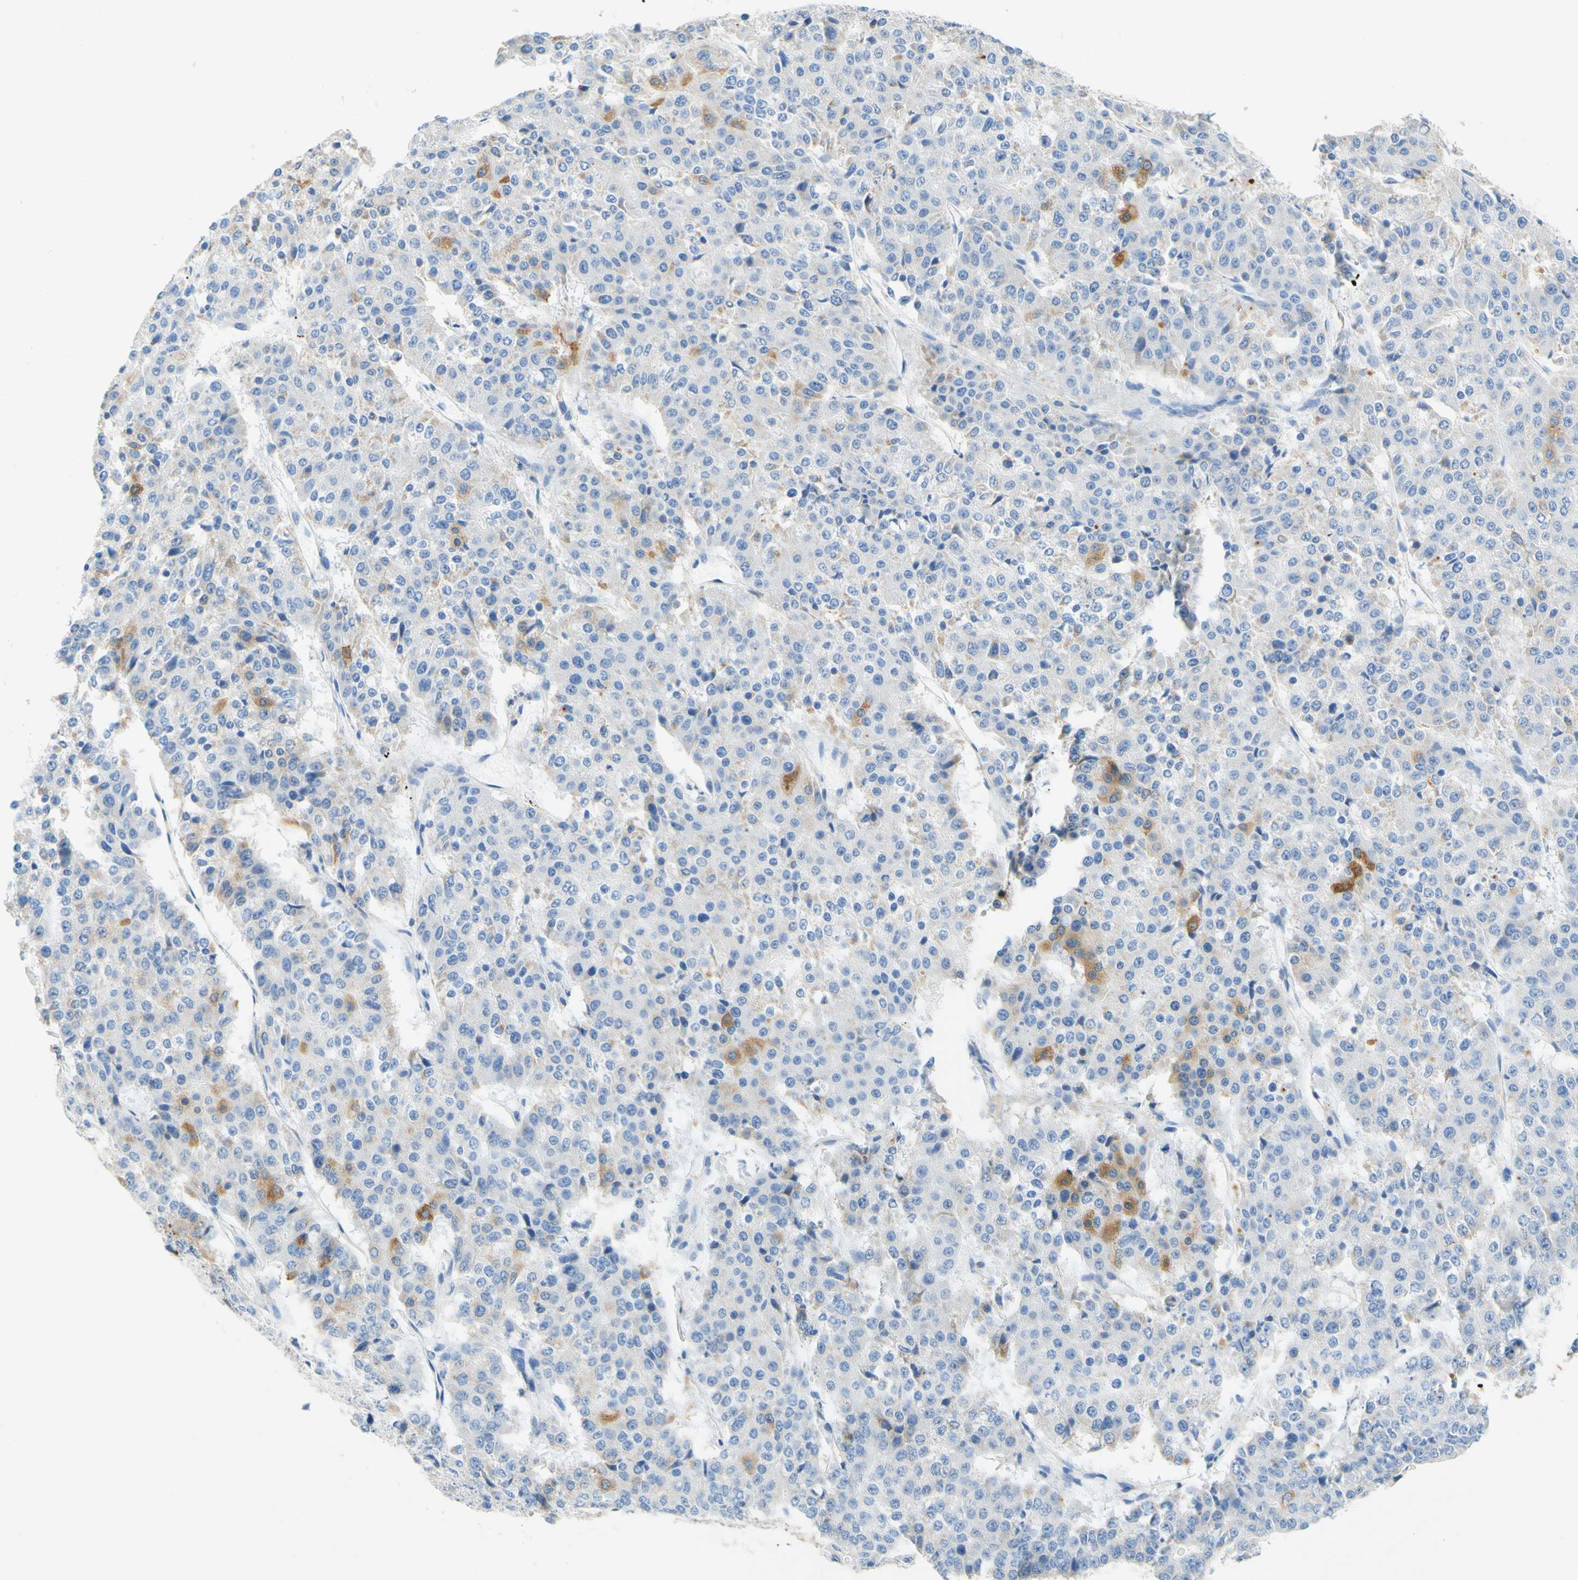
{"staining": {"intensity": "negative", "quantity": "none", "location": "none"}, "tissue": "pancreatic cancer", "cell_type": "Tumor cells", "image_type": "cancer", "snomed": [{"axis": "morphology", "description": "Adenocarcinoma, NOS"}, {"axis": "topography", "description": "Pancreas"}], "caption": "Human pancreatic cancer stained for a protein using IHC exhibits no expression in tumor cells.", "gene": "SLC46A1", "patient": {"sex": "male", "age": 50}}